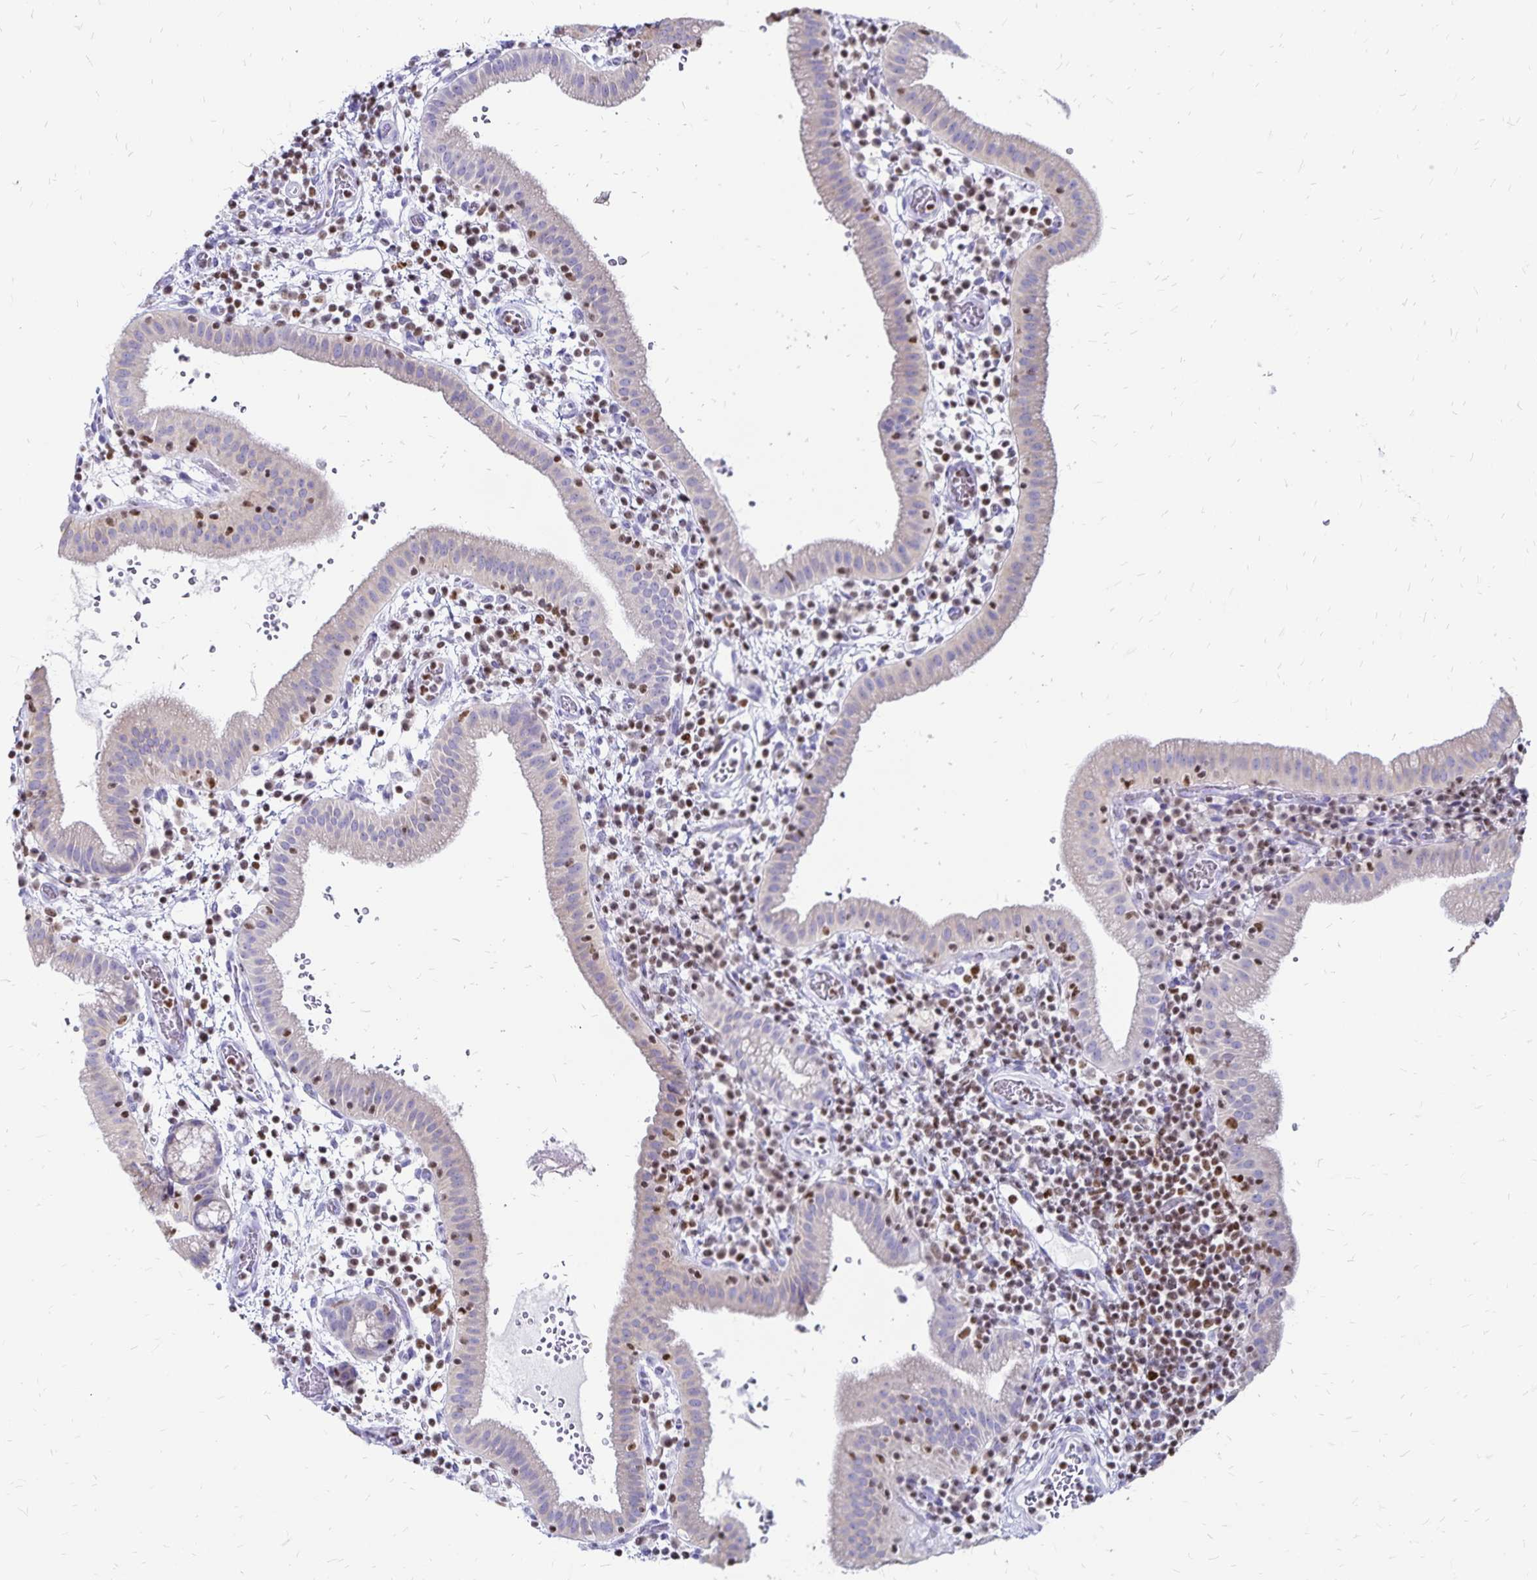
{"staining": {"intensity": "negative", "quantity": "none", "location": "none"}, "tissue": "gallbladder", "cell_type": "Glandular cells", "image_type": "normal", "snomed": [{"axis": "morphology", "description": "Normal tissue, NOS"}, {"axis": "topography", "description": "Gallbladder"}], "caption": "Immunohistochemistry (IHC) of benign human gallbladder exhibits no expression in glandular cells.", "gene": "IKZF1", "patient": {"sex": "male", "age": 26}}